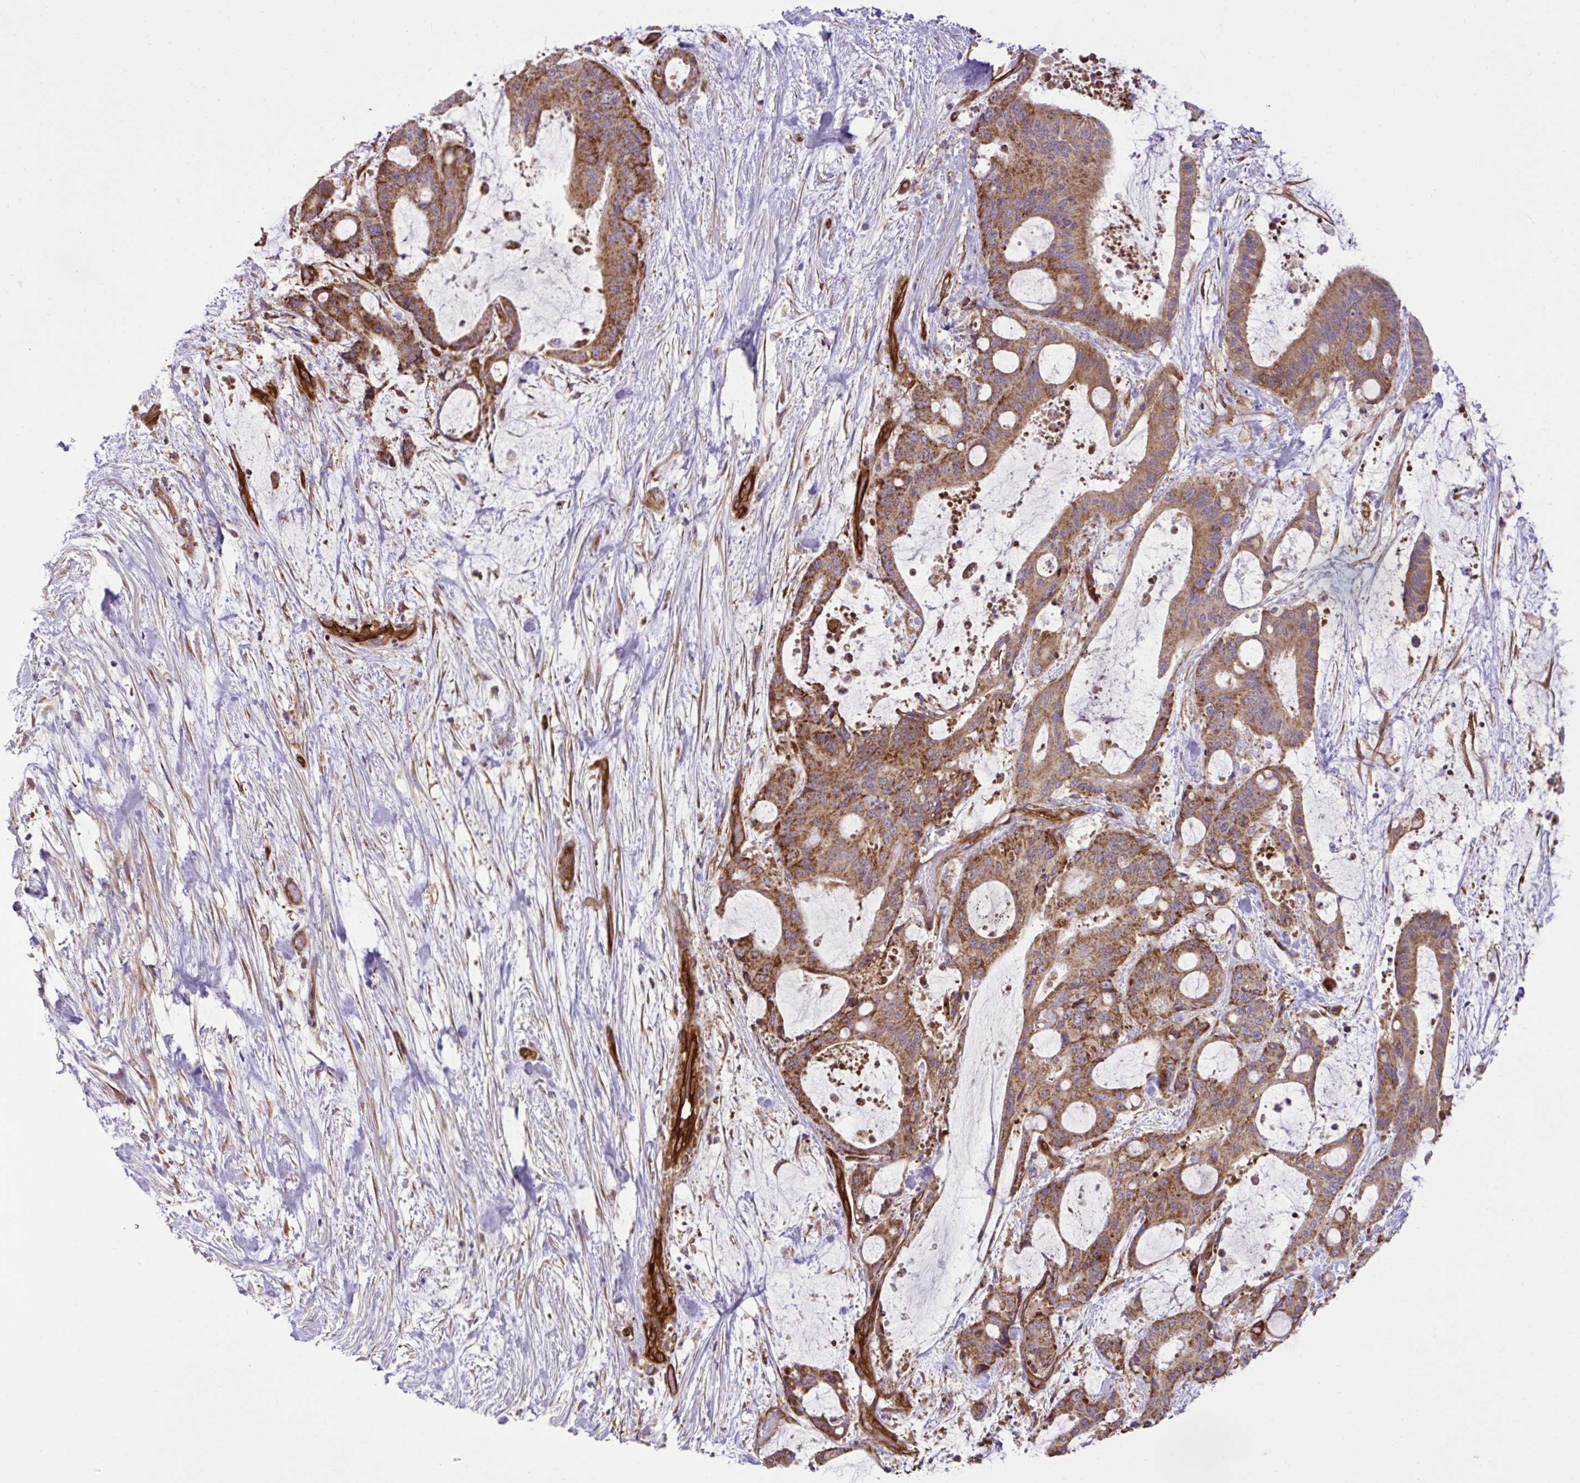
{"staining": {"intensity": "moderate", "quantity": ">75%", "location": "cytoplasmic/membranous"}, "tissue": "liver cancer", "cell_type": "Tumor cells", "image_type": "cancer", "snomed": [{"axis": "morphology", "description": "Normal tissue, NOS"}, {"axis": "morphology", "description": "Cholangiocarcinoma"}, {"axis": "topography", "description": "Liver"}, {"axis": "topography", "description": "Peripheral nerve tissue"}], "caption": "Liver cancer stained for a protein demonstrates moderate cytoplasmic/membranous positivity in tumor cells.", "gene": "LIMS1", "patient": {"sex": "female", "age": 73}}